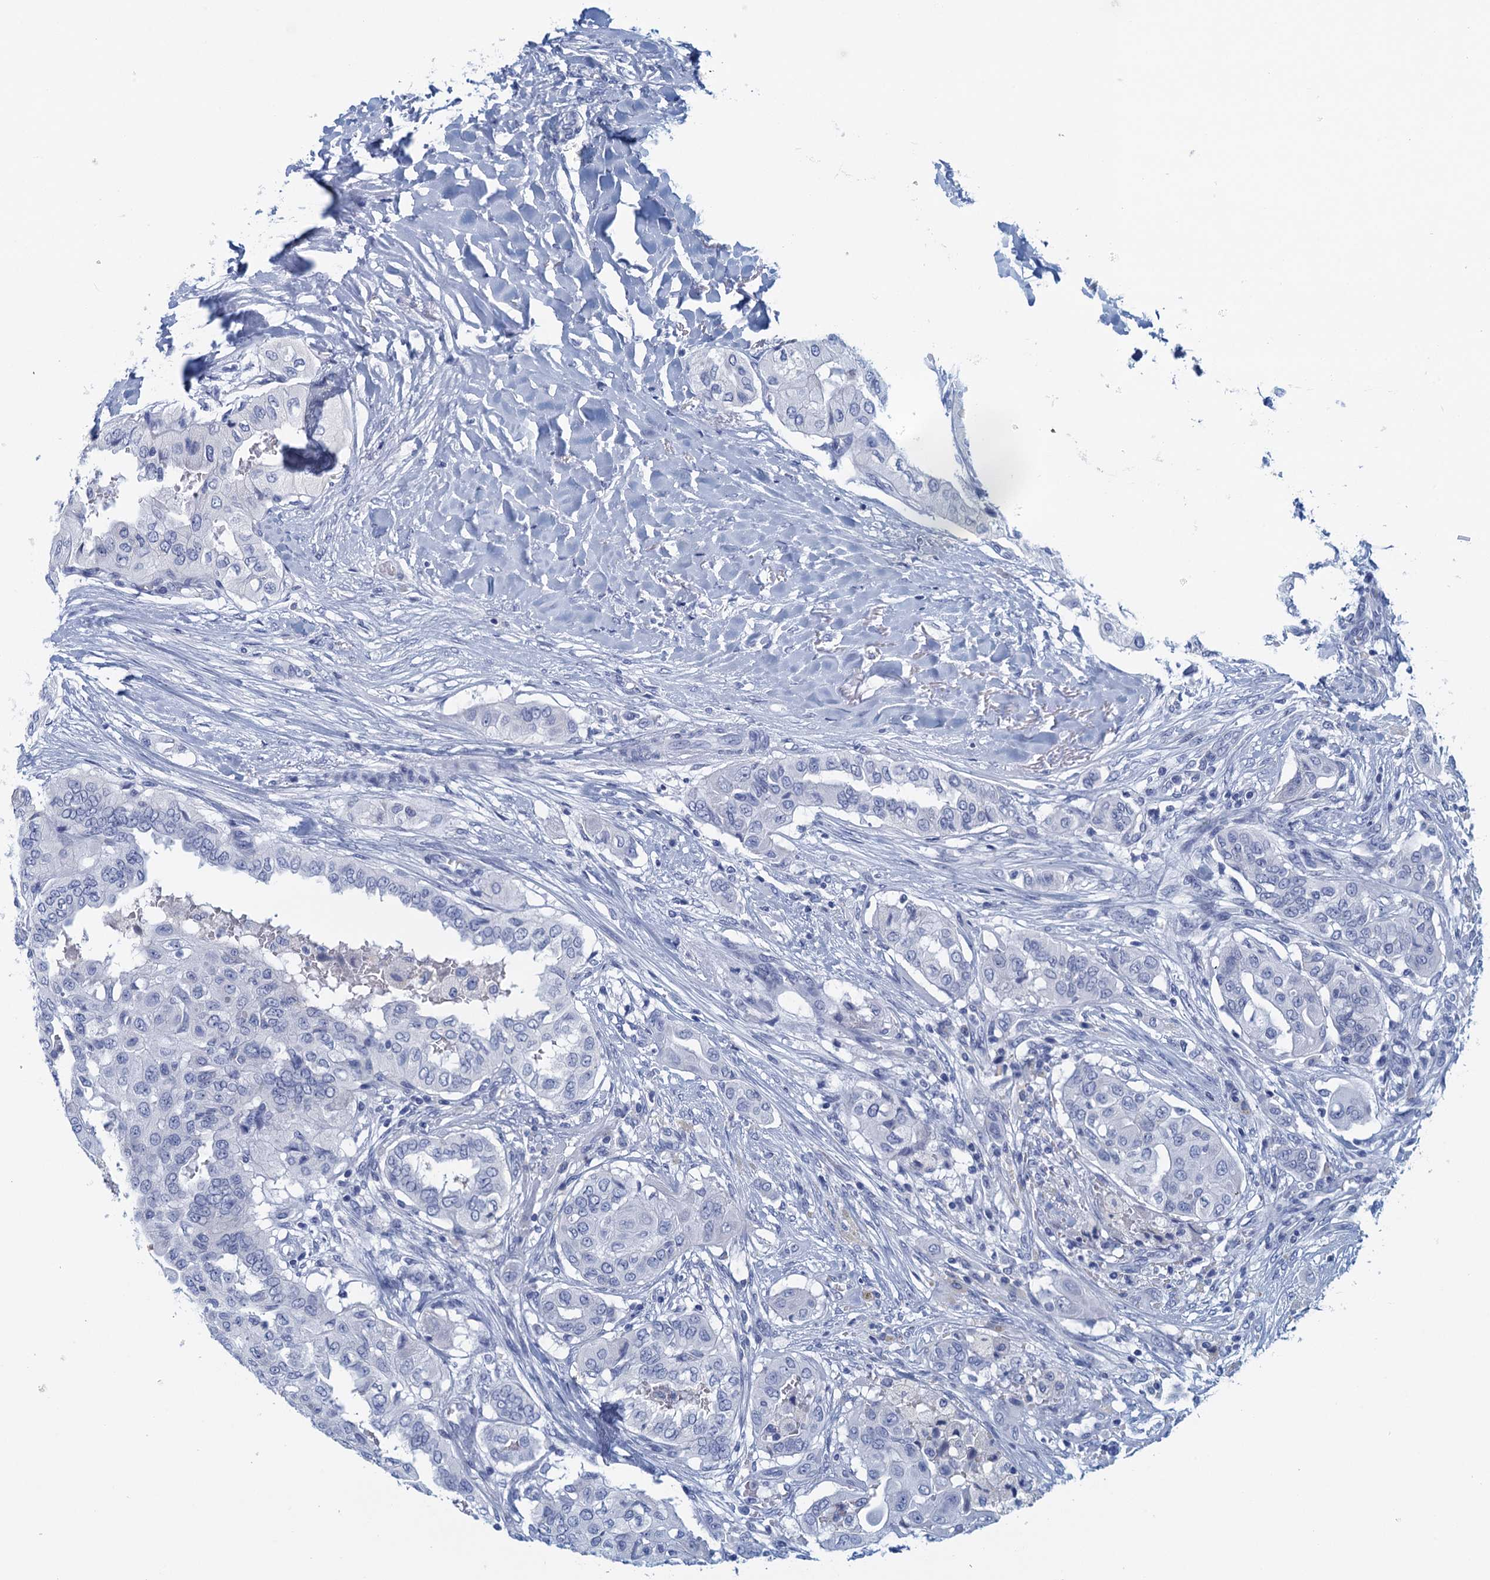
{"staining": {"intensity": "negative", "quantity": "none", "location": "none"}, "tissue": "thyroid cancer", "cell_type": "Tumor cells", "image_type": "cancer", "snomed": [{"axis": "morphology", "description": "Papillary adenocarcinoma, NOS"}, {"axis": "topography", "description": "Thyroid gland"}], "caption": "The IHC image has no significant staining in tumor cells of thyroid cancer (papillary adenocarcinoma) tissue. Brightfield microscopy of IHC stained with DAB (3,3'-diaminobenzidine) (brown) and hematoxylin (blue), captured at high magnification.", "gene": "CYP51A1", "patient": {"sex": "female", "age": 59}}